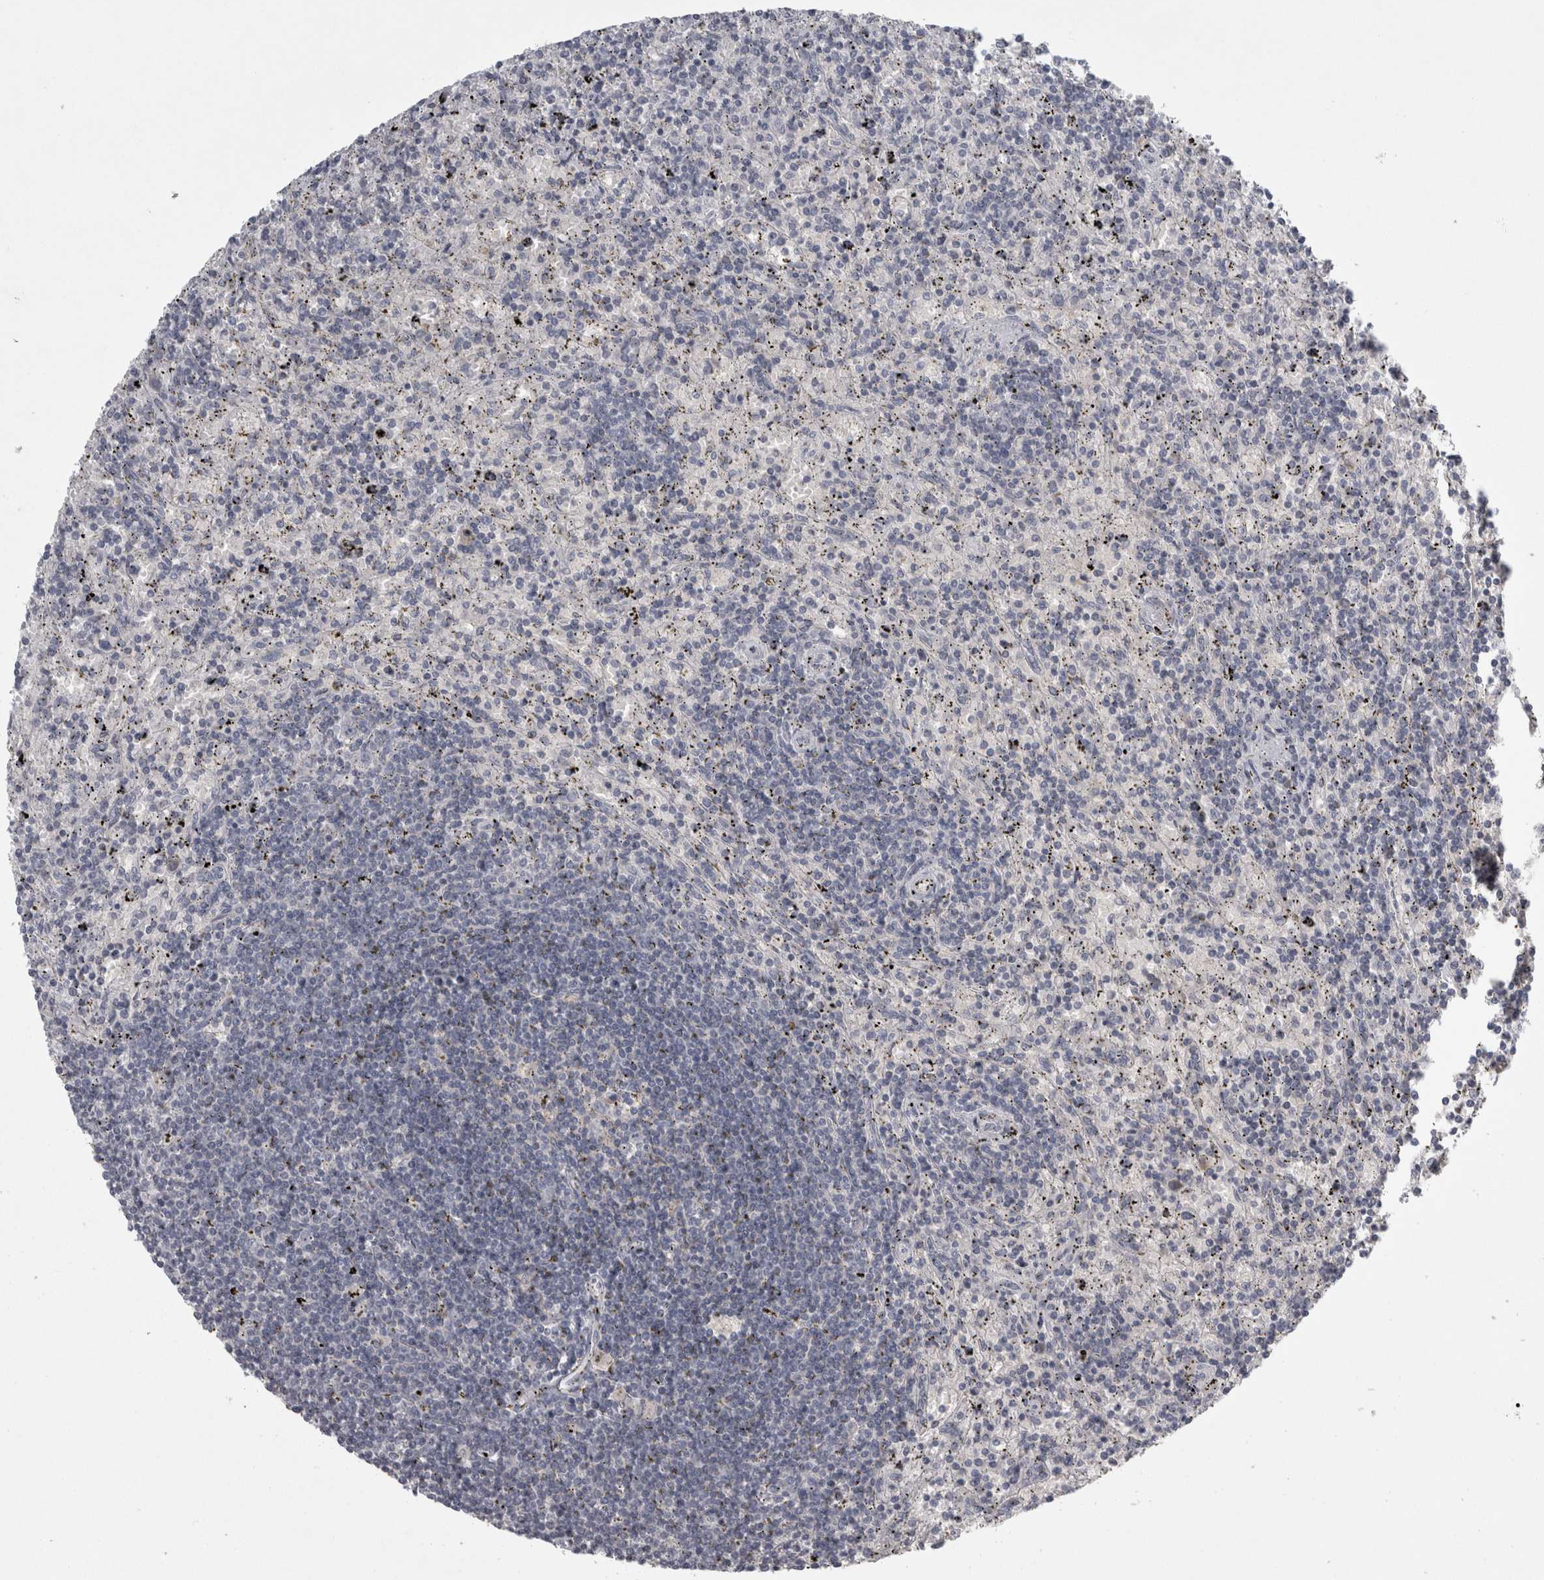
{"staining": {"intensity": "negative", "quantity": "none", "location": "none"}, "tissue": "lymphoma", "cell_type": "Tumor cells", "image_type": "cancer", "snomed": [{"axis": "morphology", "description": "Malignant lymphoma, non-Hodgkin's type, Low grade"}, {"axis": "topography", "description": "Spleen"}], "caption": "Immunohistochemical staining of malignant lymphoma, non-Hodgkin's type (low-grade) demonstrates no significant expression in tumor cells.", "gene": "ENPP7", "patient": {"sex": "male", "age": 76}}